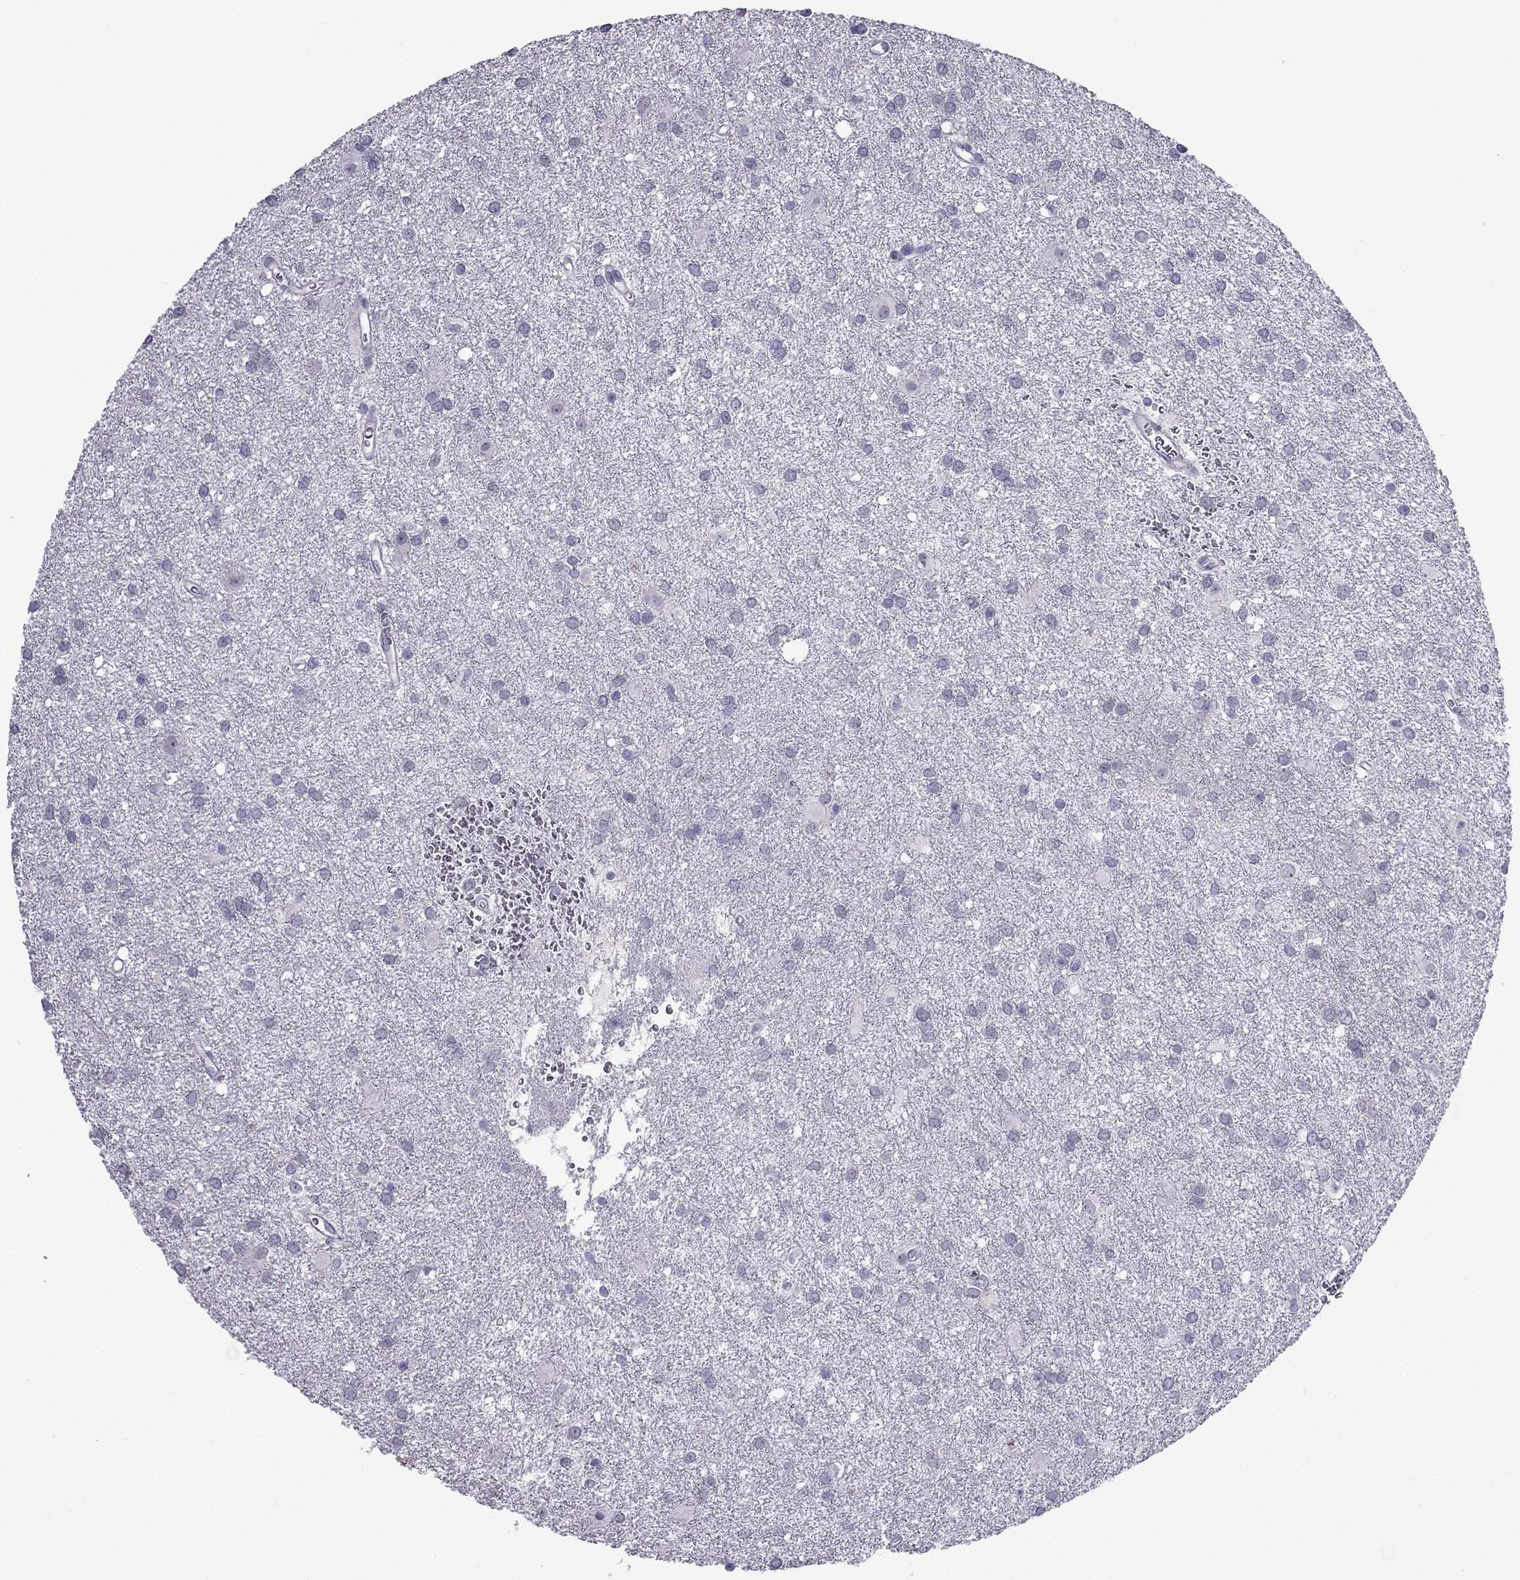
{"staining": {"intensity": "negative", "quantity": "none", "location": "none"}, "tissue": "glioma", "cell_type": "Tumor cells", "image_type": "cancer", "snomed": [{"axis": "morphology", "description": "Glioma, malignant, Low grade"}, {"axis": "topography", "description": "Brain"}], "caption": "The histopathology image shows no significant staining in tumor cells of malignant glioma (low-grade). Nuclei are stained in blue.", "gene": "MYBPH", "patient": {"sex": "male", "age": 58}}